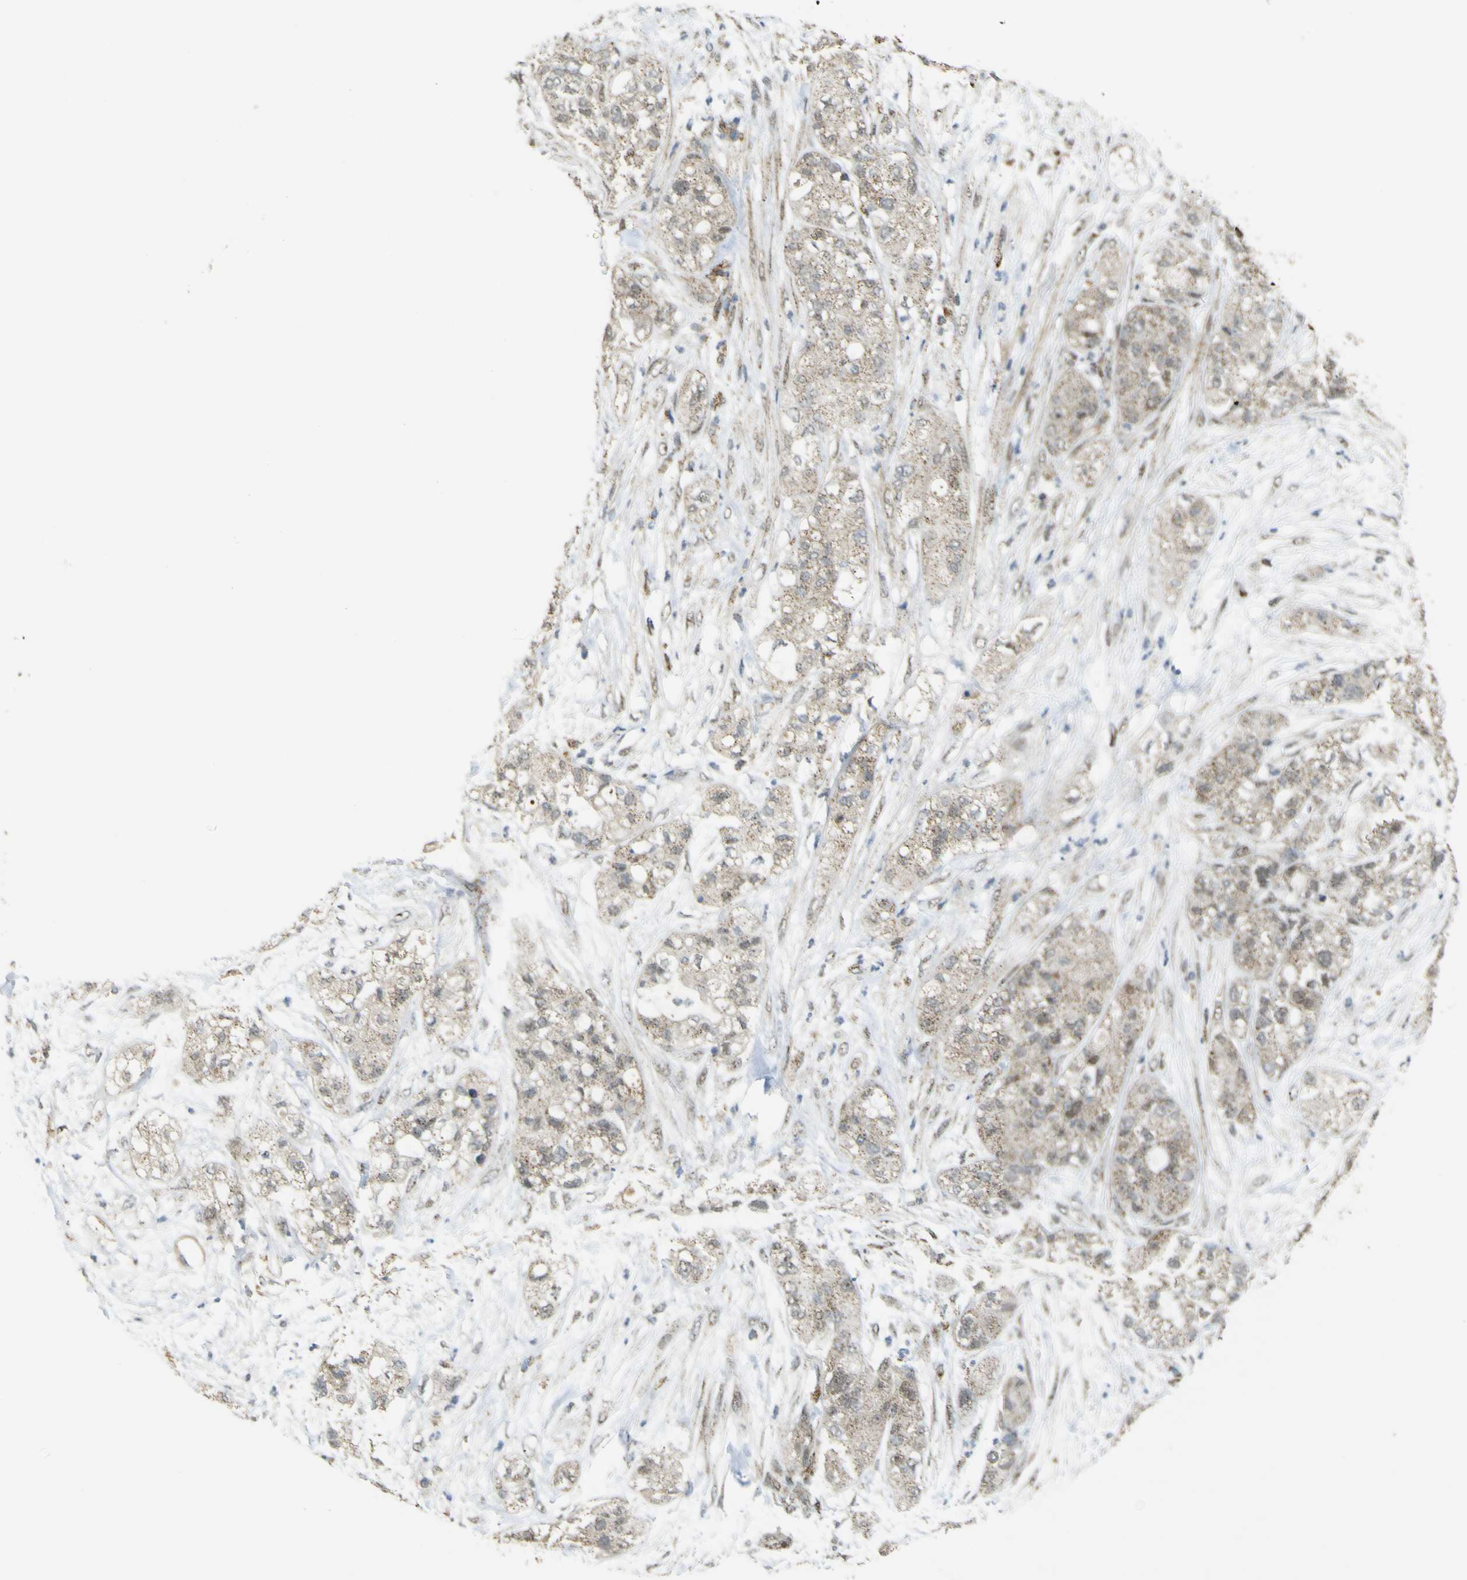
{"staining": {"intensity": "moderate", "quantity": ">75%", "location": "cytoplasmic/membranous"}, "tissue": "pancreatic cancer", "cell_type": "Tumor cells", "image_type": "cancer", "snomed": [{"axis": "morphology", "description": "Adenocarcinoma, NOS"}, {"axis": "topography", "description": "Pancreas"}], "caption": "Immunohistochemistry image of adenocarcinoma (pancreatic) stained for a protein (brown), which reveals medium levels of moderate cytoplasmic/membranous positivity in approximately >75% of tumor cells.", "gene": "ACBD5", "patient": {"sex": "female", "age": 78}}